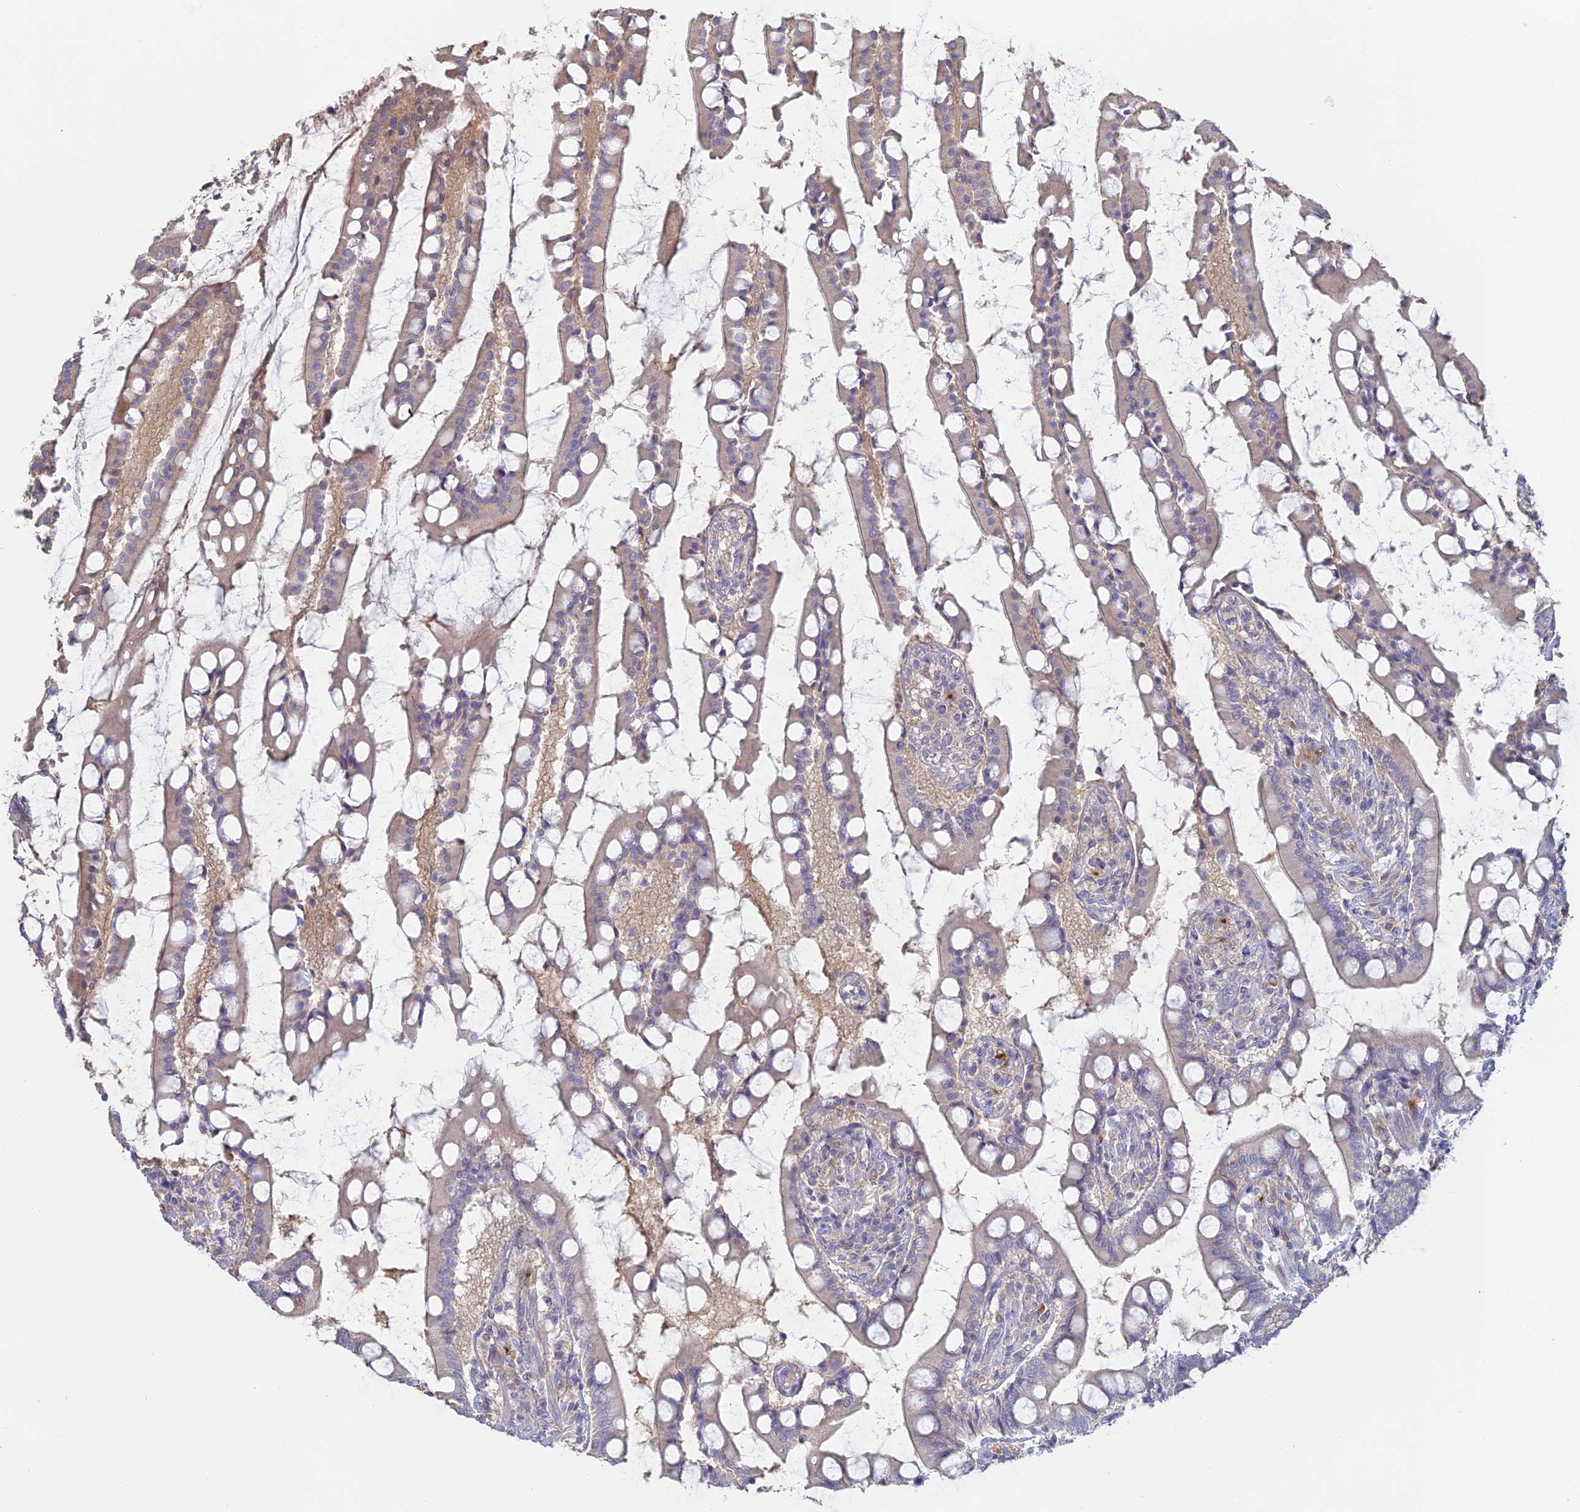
{"staining": {"intensity": "weak", "quantity": "<25%", "location": "cytoplasmic/membranous"}, "tissue": "small intestine", "cell_type": "Glandular cells", "image_type": "normal", "snomed": [{"axis": "morphology", "description": "Normal tissue, NOS"}, {"axis": "topography", "description": "Small intestine"}], "caption": "Unremarkable small intestine was stained to show a protein in brown. There is no significant staining in glandular cells. The staining is performed using DAB (3,3'-diaminobenzidine) brown chromogen with nuclei counter-stained in using hematoxylin.", "gene": "SFT2D2", "patient": {"sex": "male", "age": 52}}